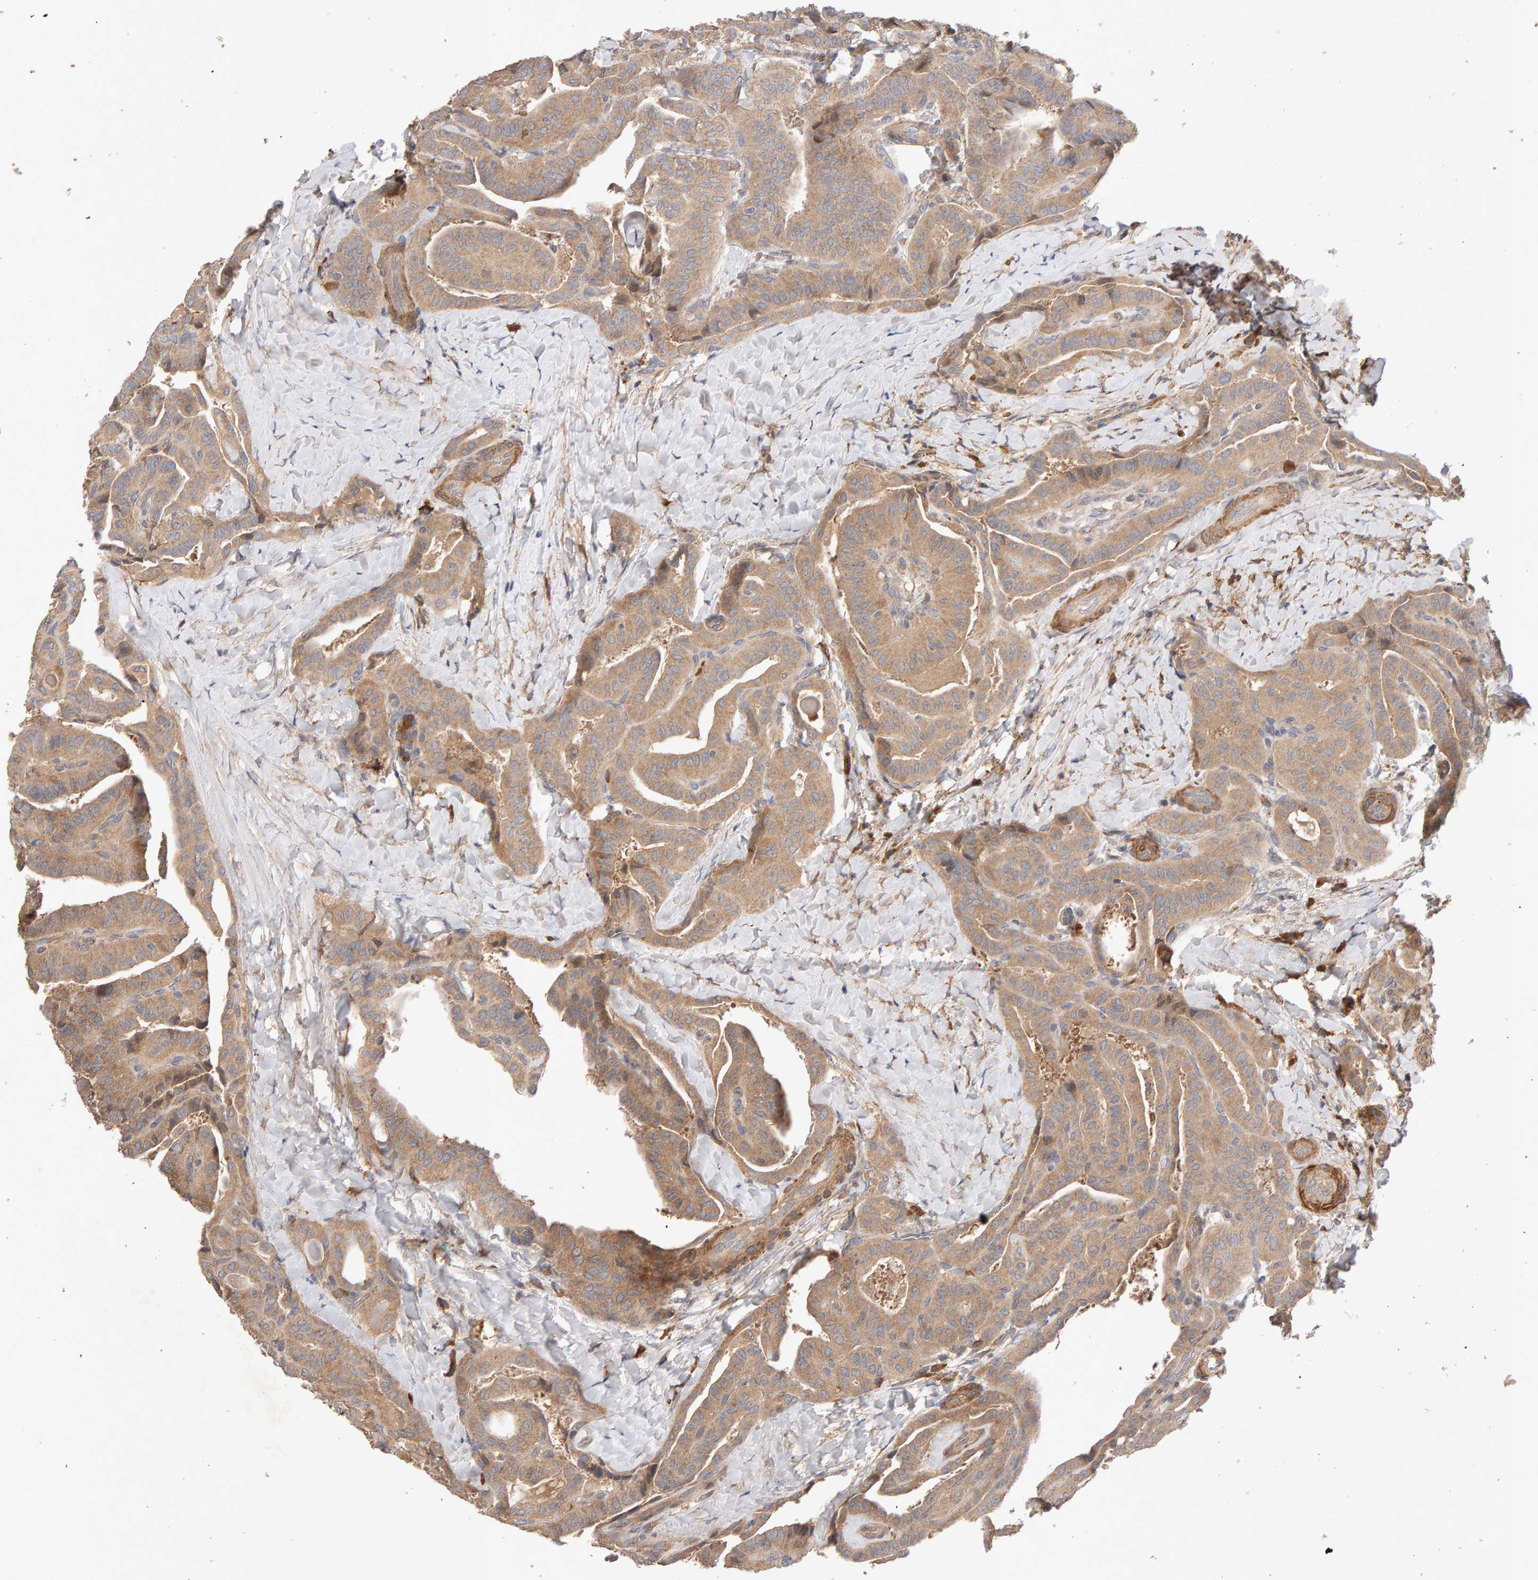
{"staining": {"intensity": "moderate", "quantity": ">75%", "location": "cytoplasmic/membranous"}, "tissue": "thyroid cancer", "cell_type": "Tumor cells", "image_type": "cancer", "snomed": [{"axis": "morphology", "description": "Papillary adenocarcinoma, NOS"}, {"axis": "topography", "description": "Thyroid gland"}], "caption": "Immunohistochemical staining of human papillary adenocarcinoma (thyroid) shows medium levels of moderate cytoplasmic/membranous protein staining in about >75% of tumor cells.", "gene": "RNF19A", "patient": {"sex": "male", "age": 77}}